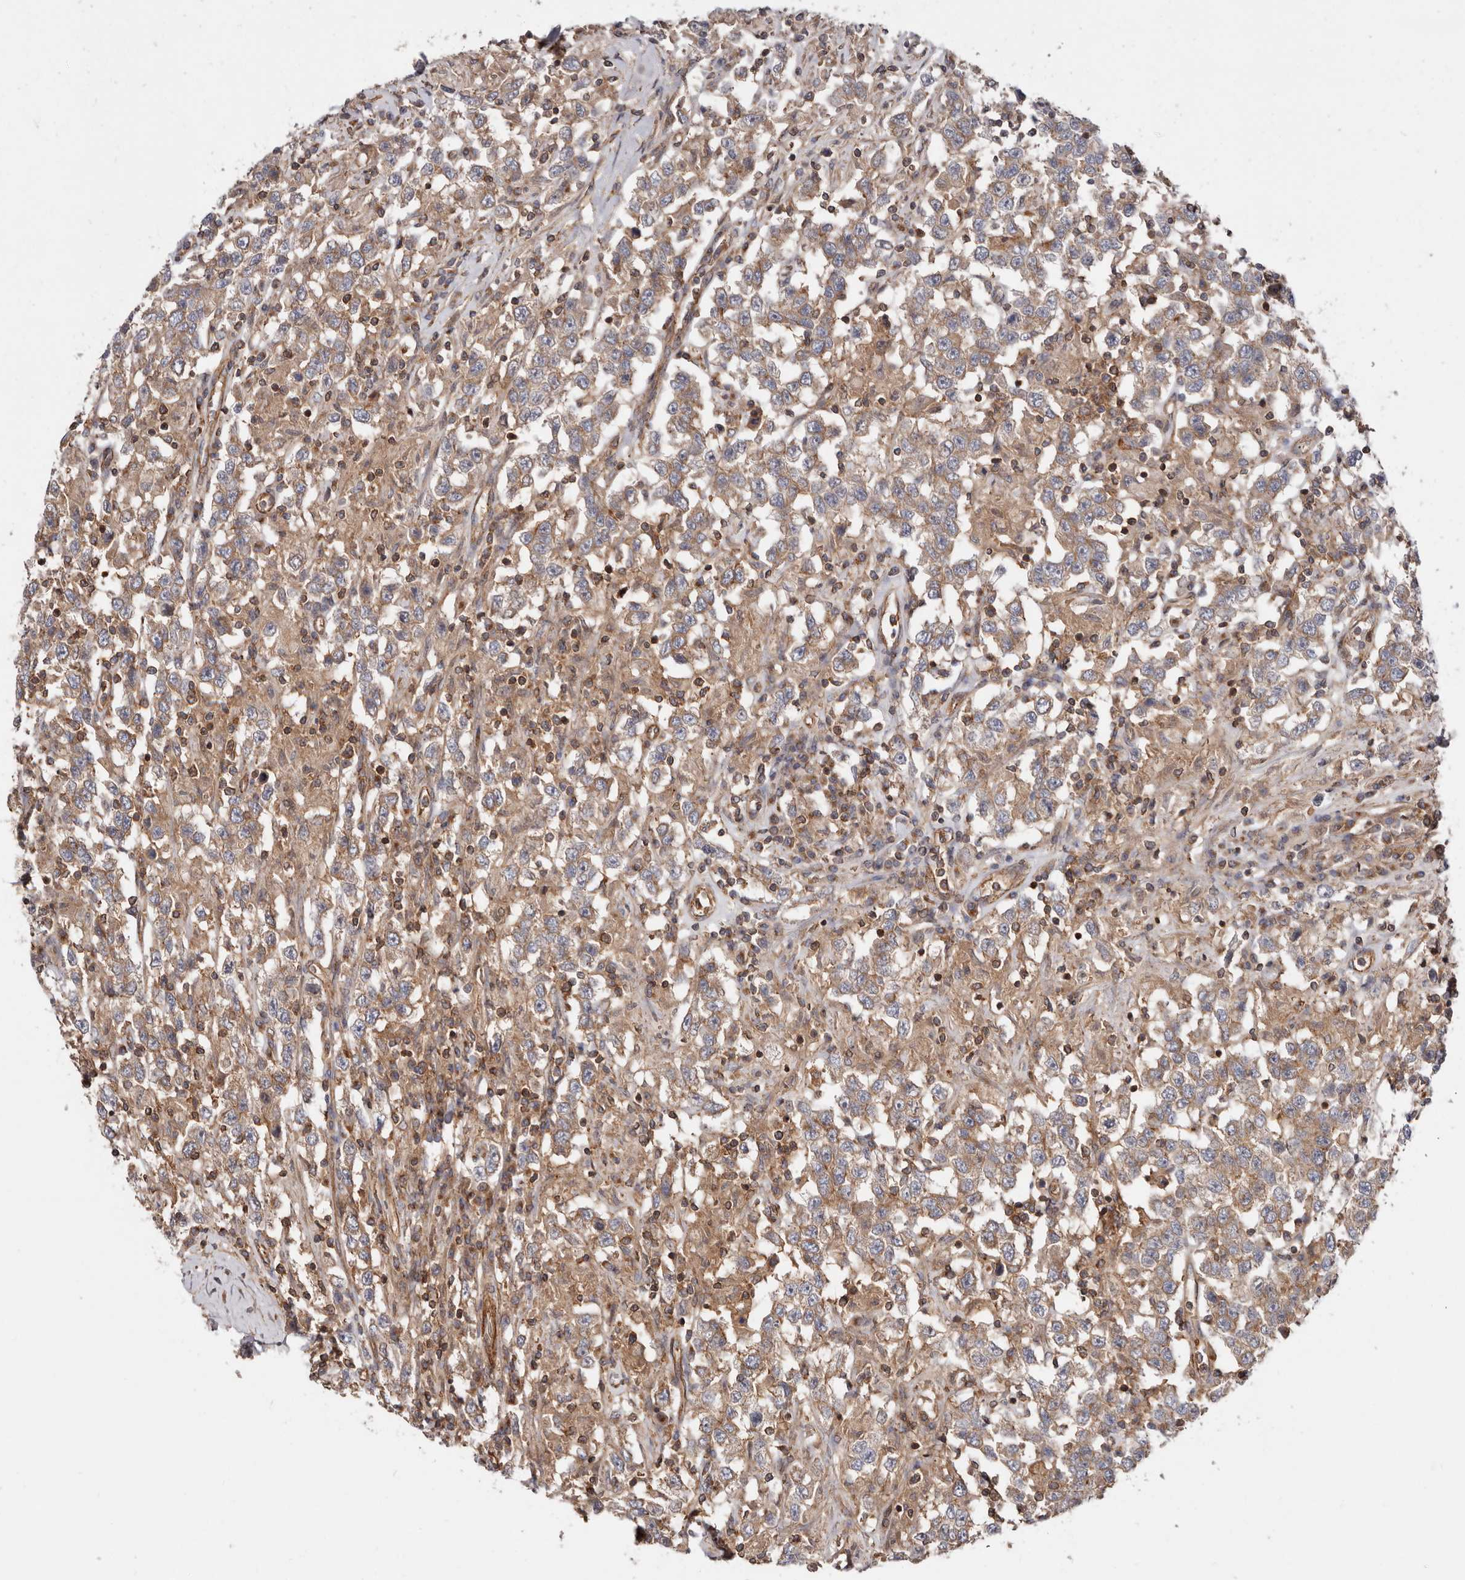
{"staining": {"intensity": "moderate", "quantity": ">75%", "location": "cytoplasmic/membranous"}, "tissue": "testis cancer", "cell_type": "Tumor cells", "image_type": "cancer", "snomed": [{"axis": "morphology", "description": "Seminoma, NOS"}, {"axis": "topography", "description": "Testis"}], "caption": "There is medium levels of moderate cytoplasmic/membranous expression in tumor cells of seminoma (testis), as demonstrated by immunohistochemical staining (brown color).", "gene": "TMC7", "patient": {"sex": "male", "age": 41}}